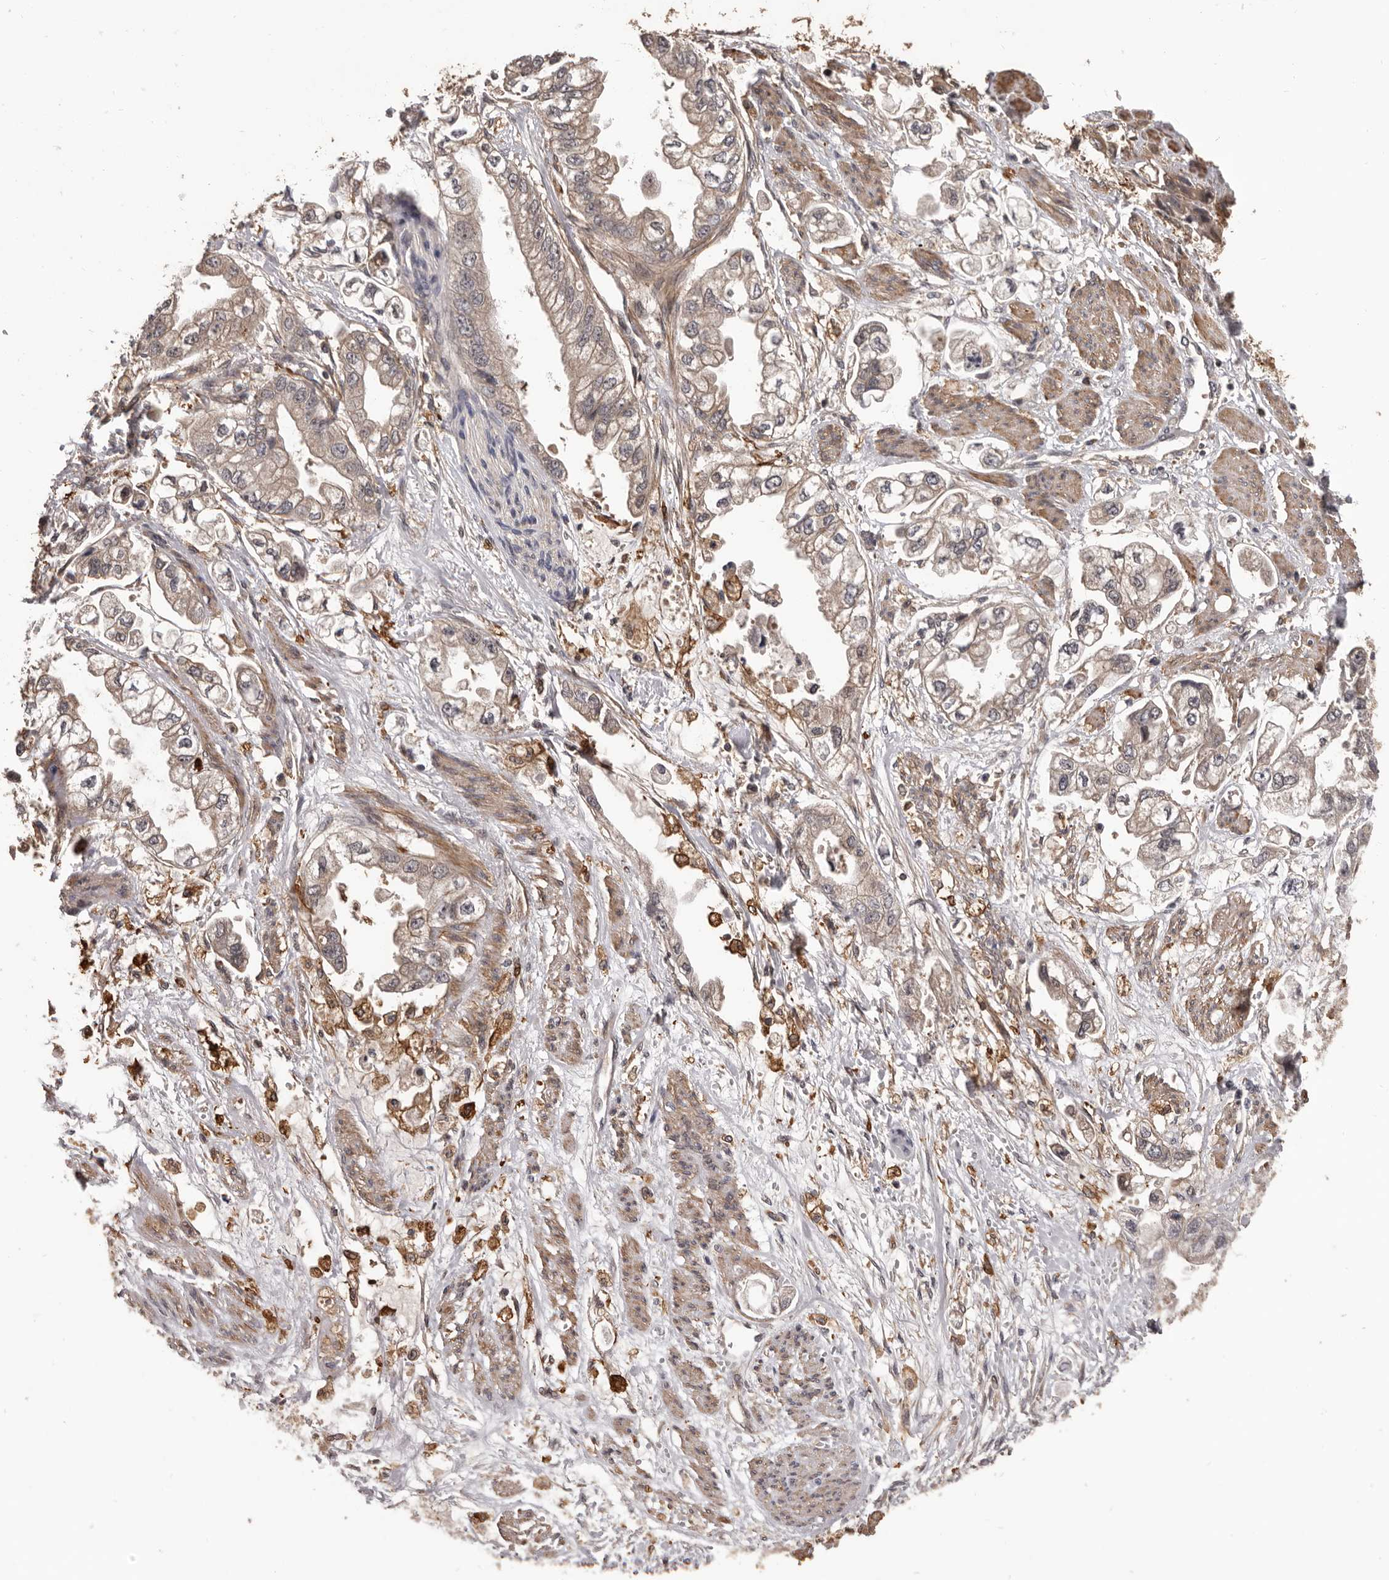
{"staining": {"intensity": "moderate", "quantity": ">75%", "location": "cytoplasmic/membranous"}, "tissue": "stomach cancer", "cell_type": "Tumor cells", "image_type": "cancer", "snomed": [{"axis": "morphology", "description": "Adenocarcinoma, NOS"}, {"axis": "topography", "description": "Stomach"}], "caption": "Stomach cancer was stained to show a protein in brown. There is medium levels of moderate cytoplasmic/membranous staining in about >75% of tumor cells.", "gene": "ADAMTS2", "patient": {"sex": "male", "age": 62}}